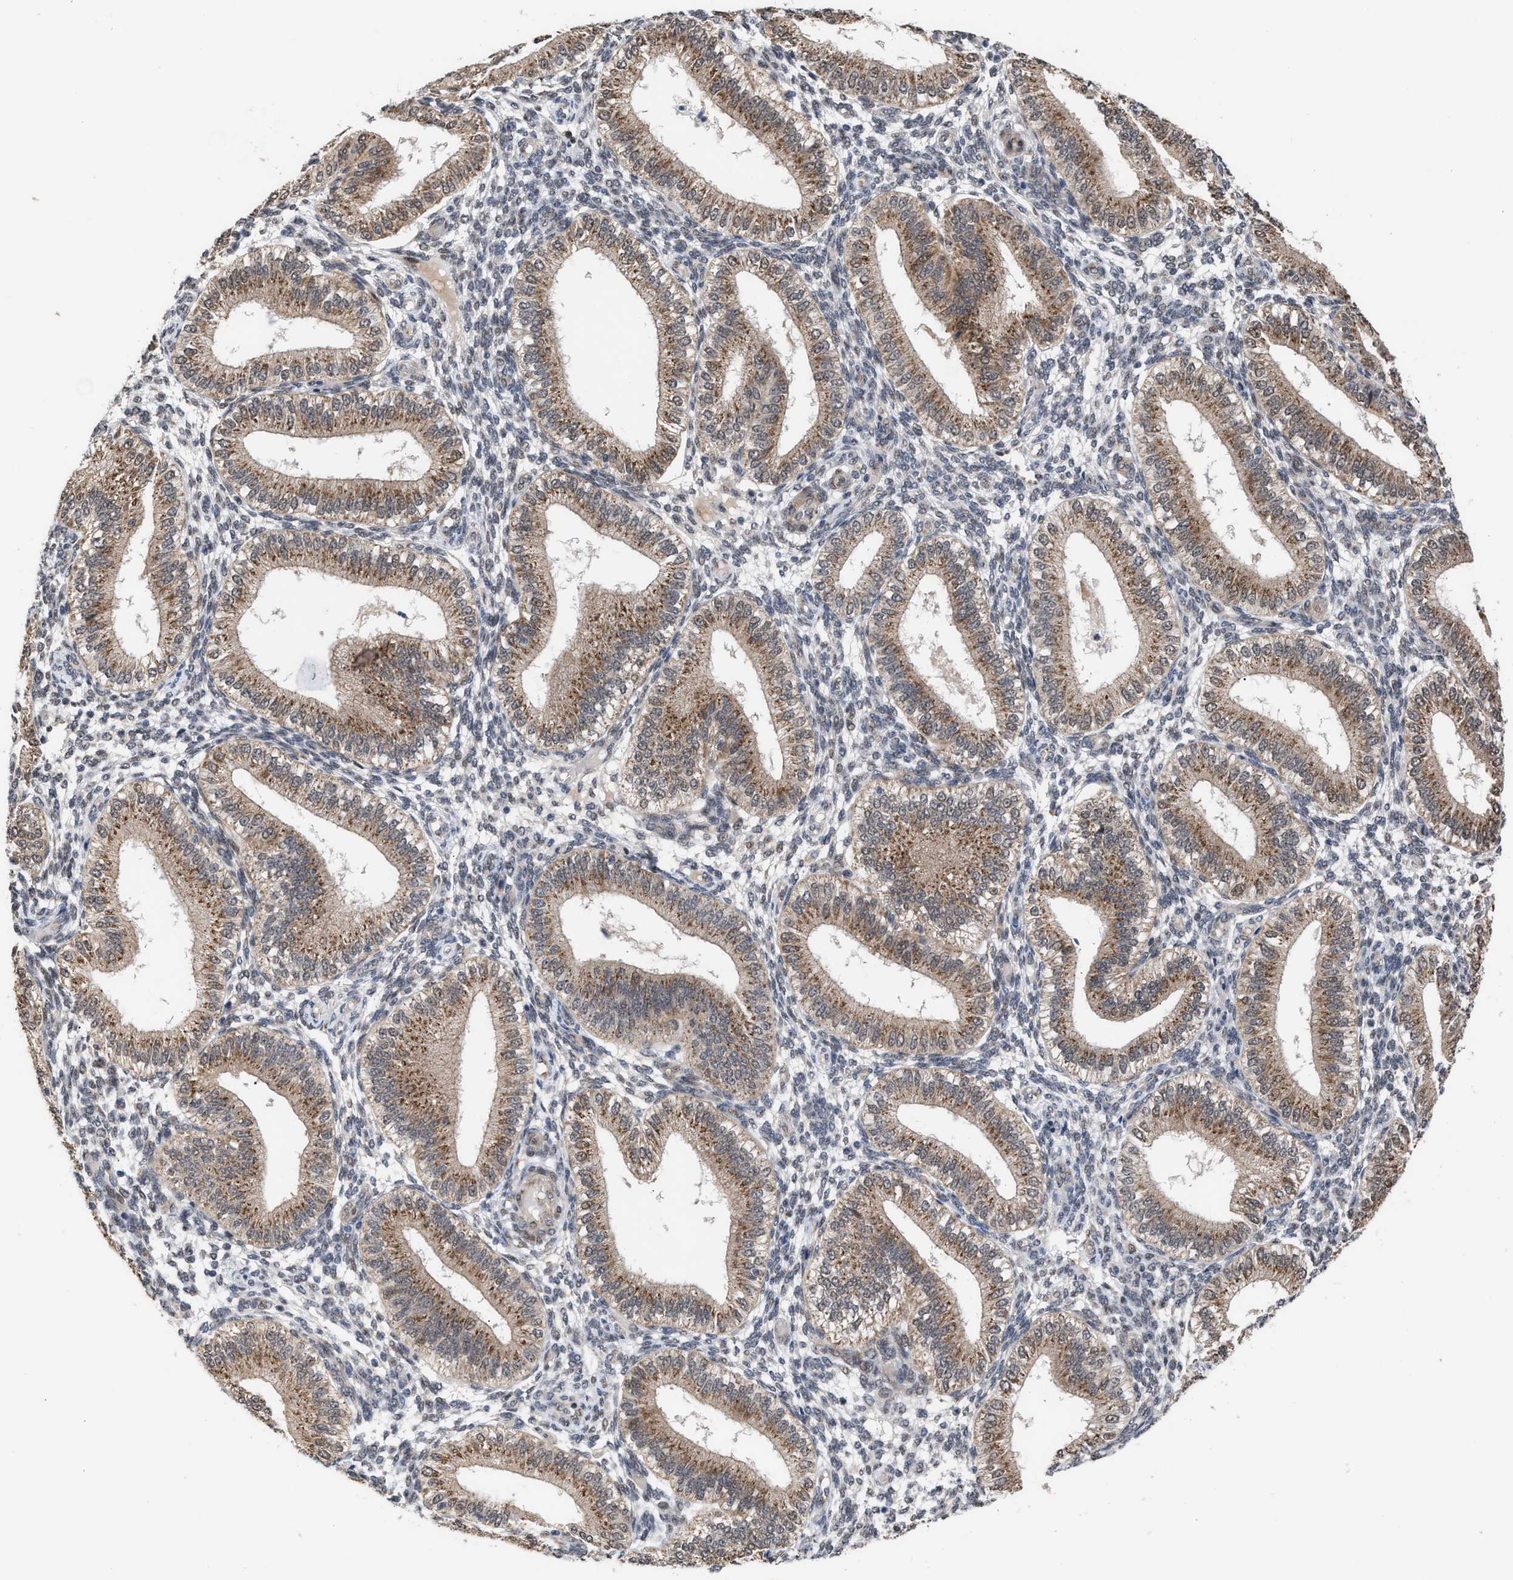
{"staining": {"intensity": "negative", "quantity": "none", "location": "none"}, "tissue": "endometrium", "cell_type": "Cells in endometrial stroma", "image_type": "normal", "snomed": [{"axis": "morphology", "description": "Normal tissue, NOS"}, {"axis": "topography", "description": "Endometrium"}], "caption": "Endometrium was stained to show a protein in brown. There is no significant staining in cells in endometrial stroma. (Brightfield microscopy of DAB immunohistochemistry (IHC) at high magnification).", "gene": "MKNK2", "patient": {"sex": "female", "age": 39}}